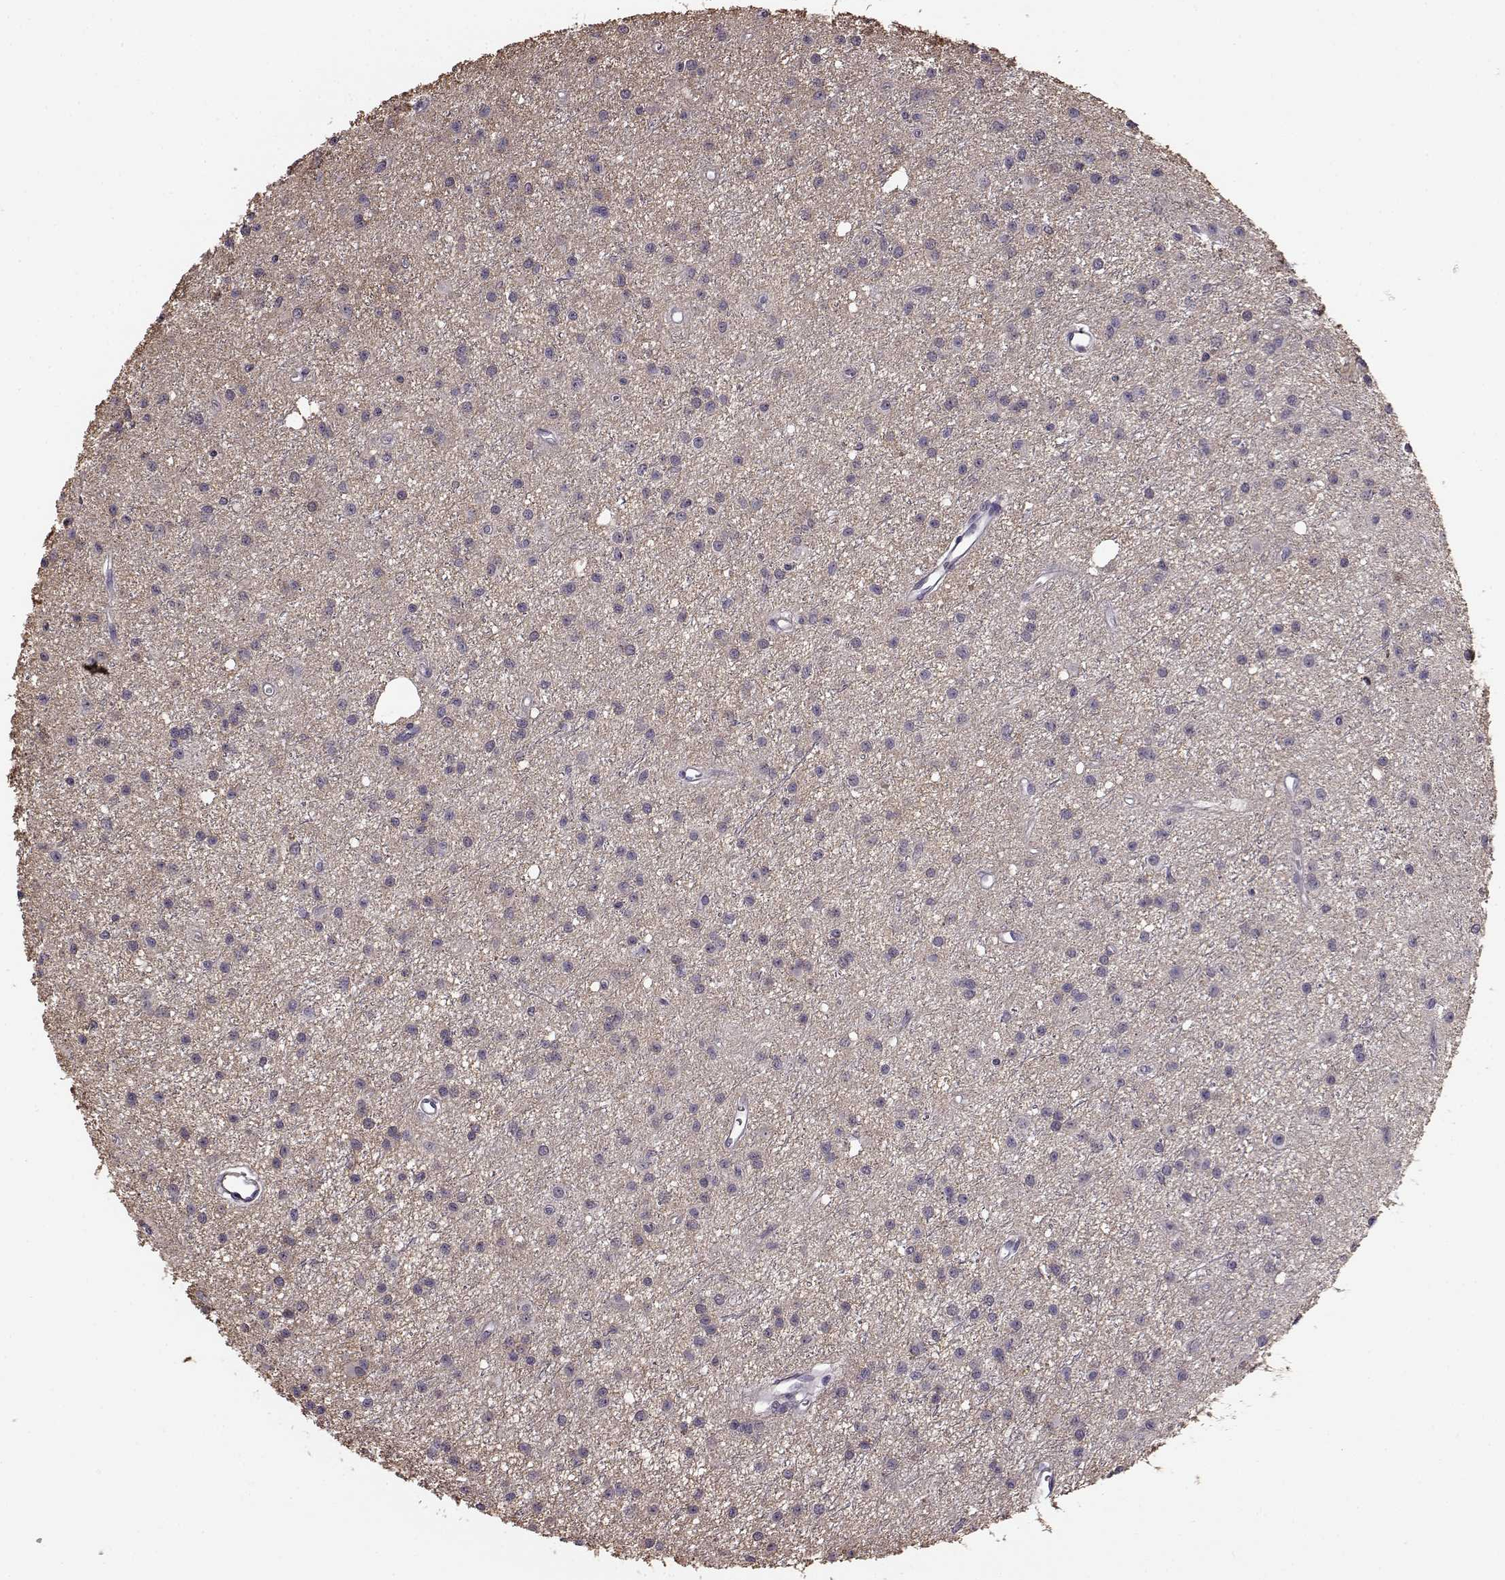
{"staining": {"intensity": "negative", "quantity": "none", "location": "none"}, "tissue": "glioma", "cell_type": "Tumor cells", "image_type": "cancer", "snomed": [{"axis": "morphology", "description": "Glioma, malignant, Low grade"}, {"axis": "topography", "description": "Brain"}], "caption": "DAB immunohistochemical staining of human low-grade glioma (malignant) displays no significant positivity in tumor cells.", "gene": "SLCO3A1", "patient": {"sex": "male", "age": 27}}